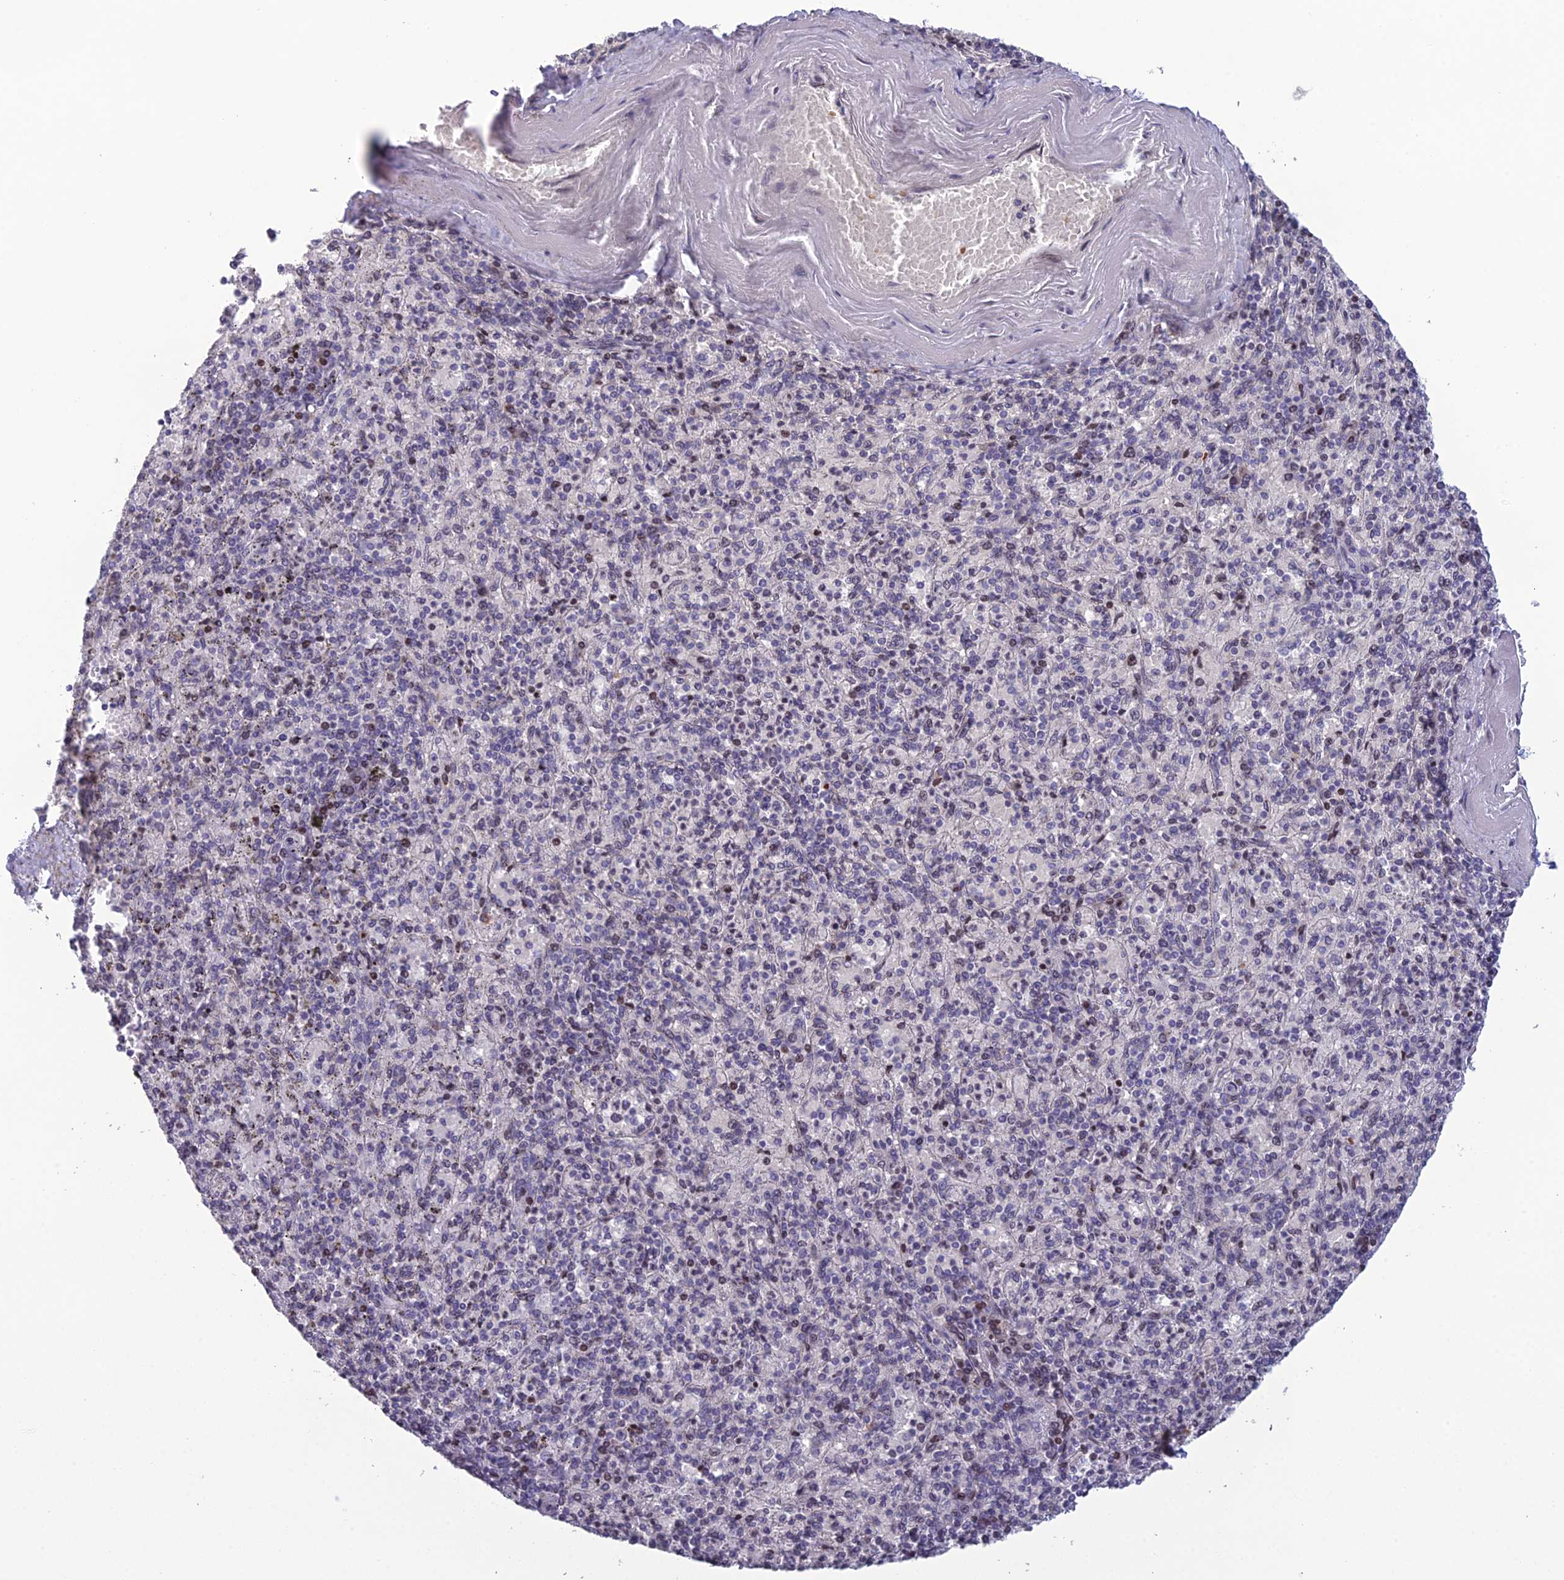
{"staining": {"intensity": "negative", "quantity": "none", "location": "none"}, "tissue": "spleen", "cell_type": "Cells in red pulp", "image_type": "normal", "snomed": [{"axis": "morphology", "description": "Normal tissue, NOS"}, {"axis": "topography", "description": "Spleen"}], "caption": "The micrograph reveals no staining of cells in red pulp in unremarkable spleen.", "gene": "TMEM134", "patient": {"sex": "male", "age": 82}}